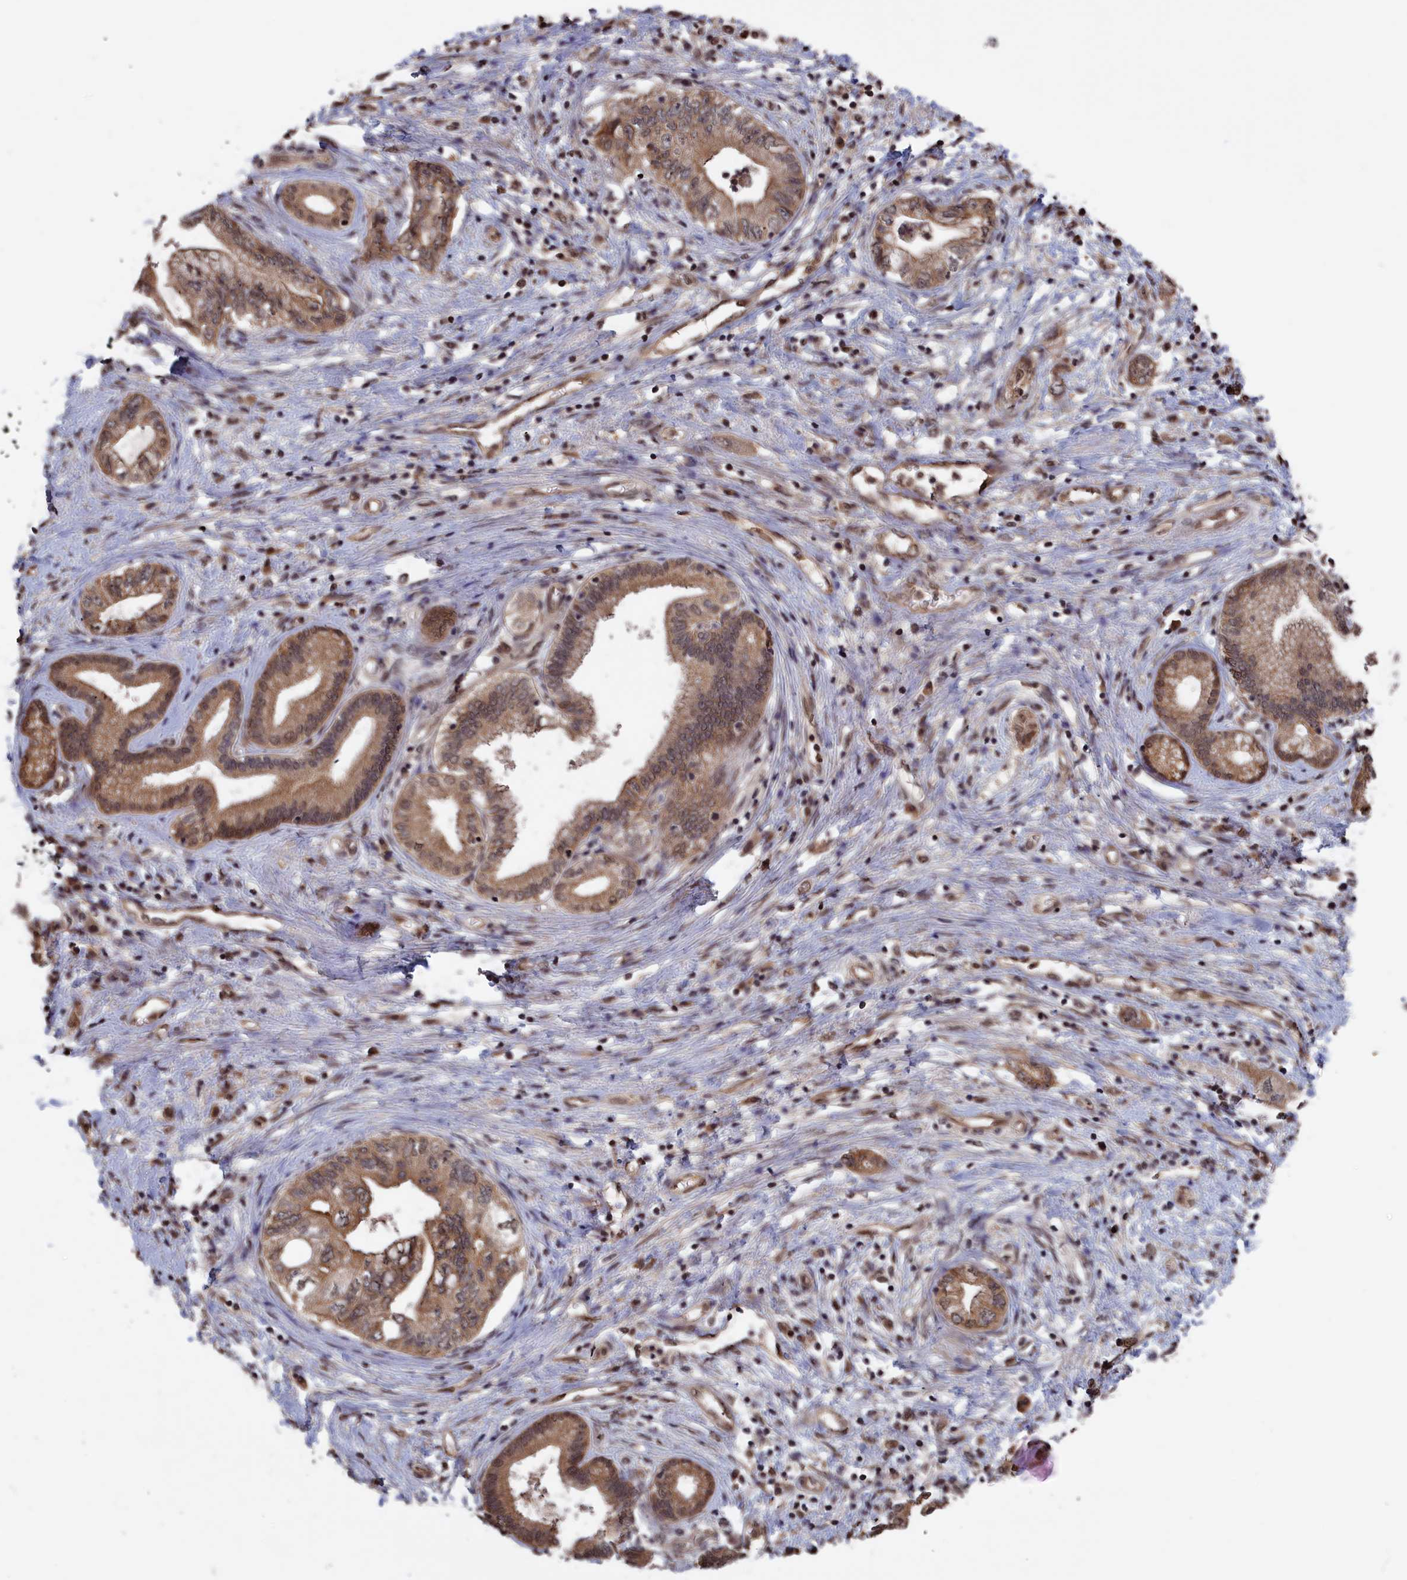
{"staining": {"intensity": "moderate", "quantity": ">75%", "location": "cytoplasmic/membranous"}, "tissue": "pancreatic cancer", "cell_type": "Tumor cells", "image_type": "cancer", "snomed": [{"axis": "morphology", "description": "Adenocarcinoma, NOS"}, {"axis": "topography", "description": "Pancreas"}], "caption": "Immunohistochemical staining of pancreatic cancer (adenocarcinoma) shows medium levels of moderate cytoplasmic/membranous expression in approximately >75% of tumor cells.", "gene": "PLP2", "patient": {"sex": "female", "age": 73}}